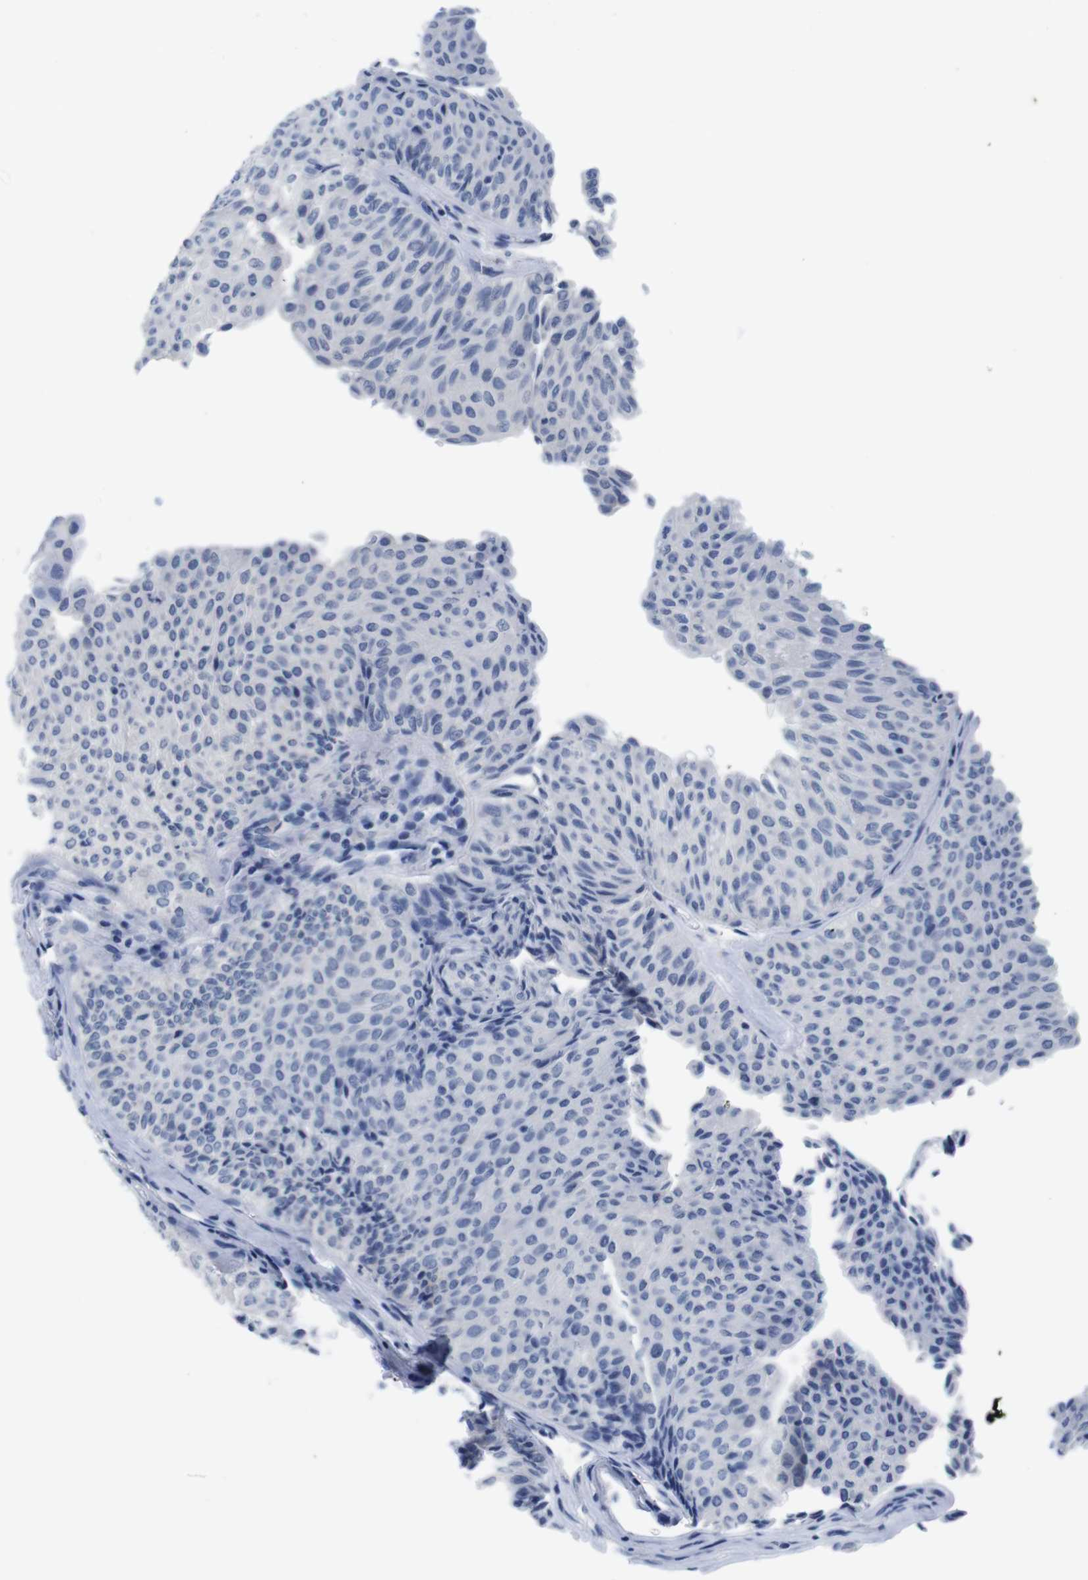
{"staining": {"intensity": "negative", "quantity": "none", "location": "none"}, "tissue": "urothelial cancer", "cell_type": "Tumor cells", "image_type": "cancer", "snomed": [{"axis": "morphology", "description": "Urothelial carcinoma, Low grade"}, {"axis": "topography", "description": "Urinary bladder"}], "caption": "Immunohistochemical staining of urothelial carcinoma (low-grade) shows no significant positivity in tumor cells.", "gene": "MAP6", "patient": {"sex": "male", "age": 78}}